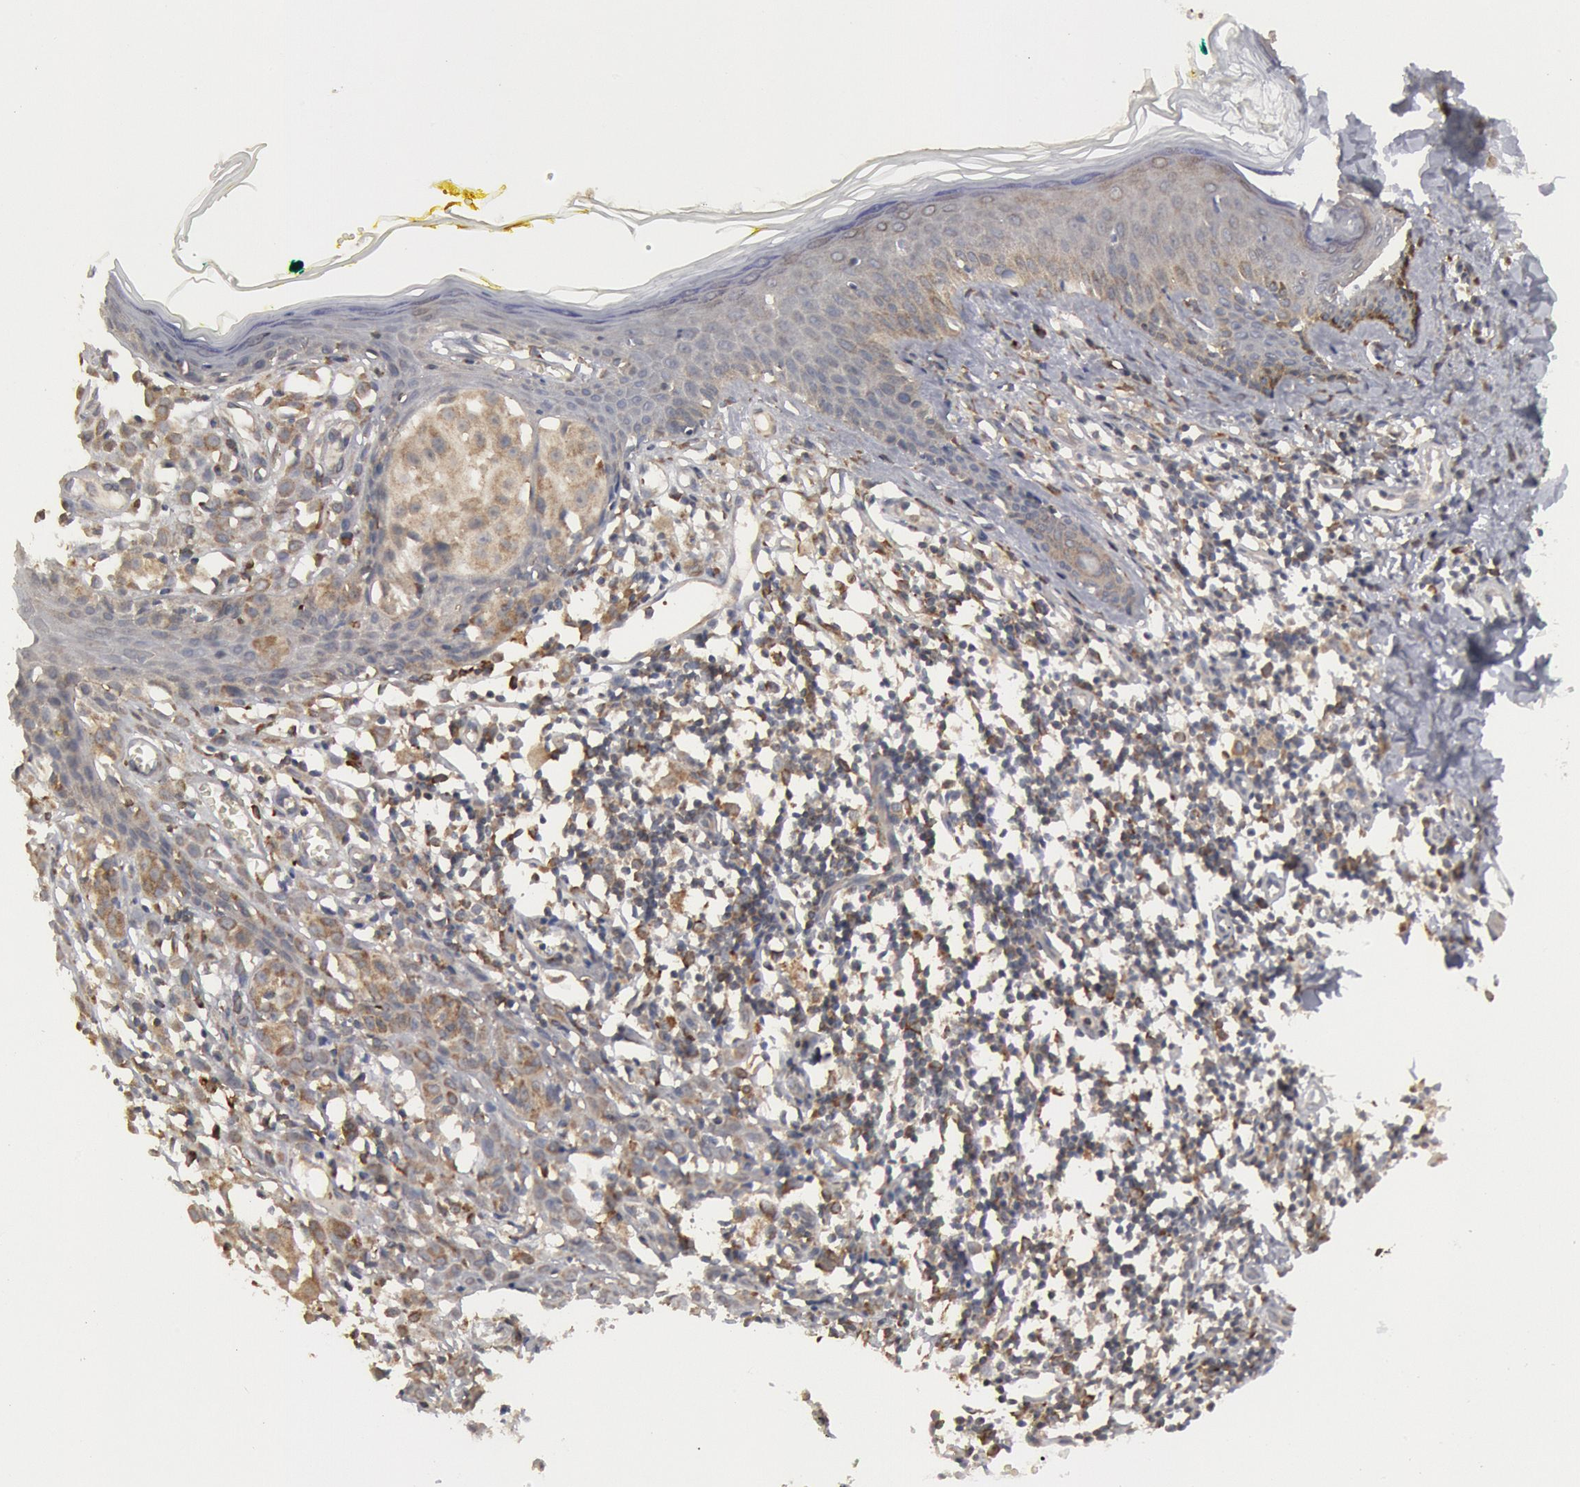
{"staining": {"intensity": "weak", "quantity": ">75%", "location": "cytoplasmic/membranous"}, "tissue": "melanoma", "cell_type": "Tumor cells", "image_type": "cancer", "snomed": [{"axis": "morphology", "description": "Malignant melanoma, NOS"}, {"axis": "topography", "description": "Skin"}], "caption": "A brown stain shows weak cytoplasmic/membranous positivity of a protein in human melanoma tumor cells. The protein is shown in brown color, while the nuclei are stained blue.", "gene": "OSBPL8", "patient": {"sex": "female", "age": 52}}